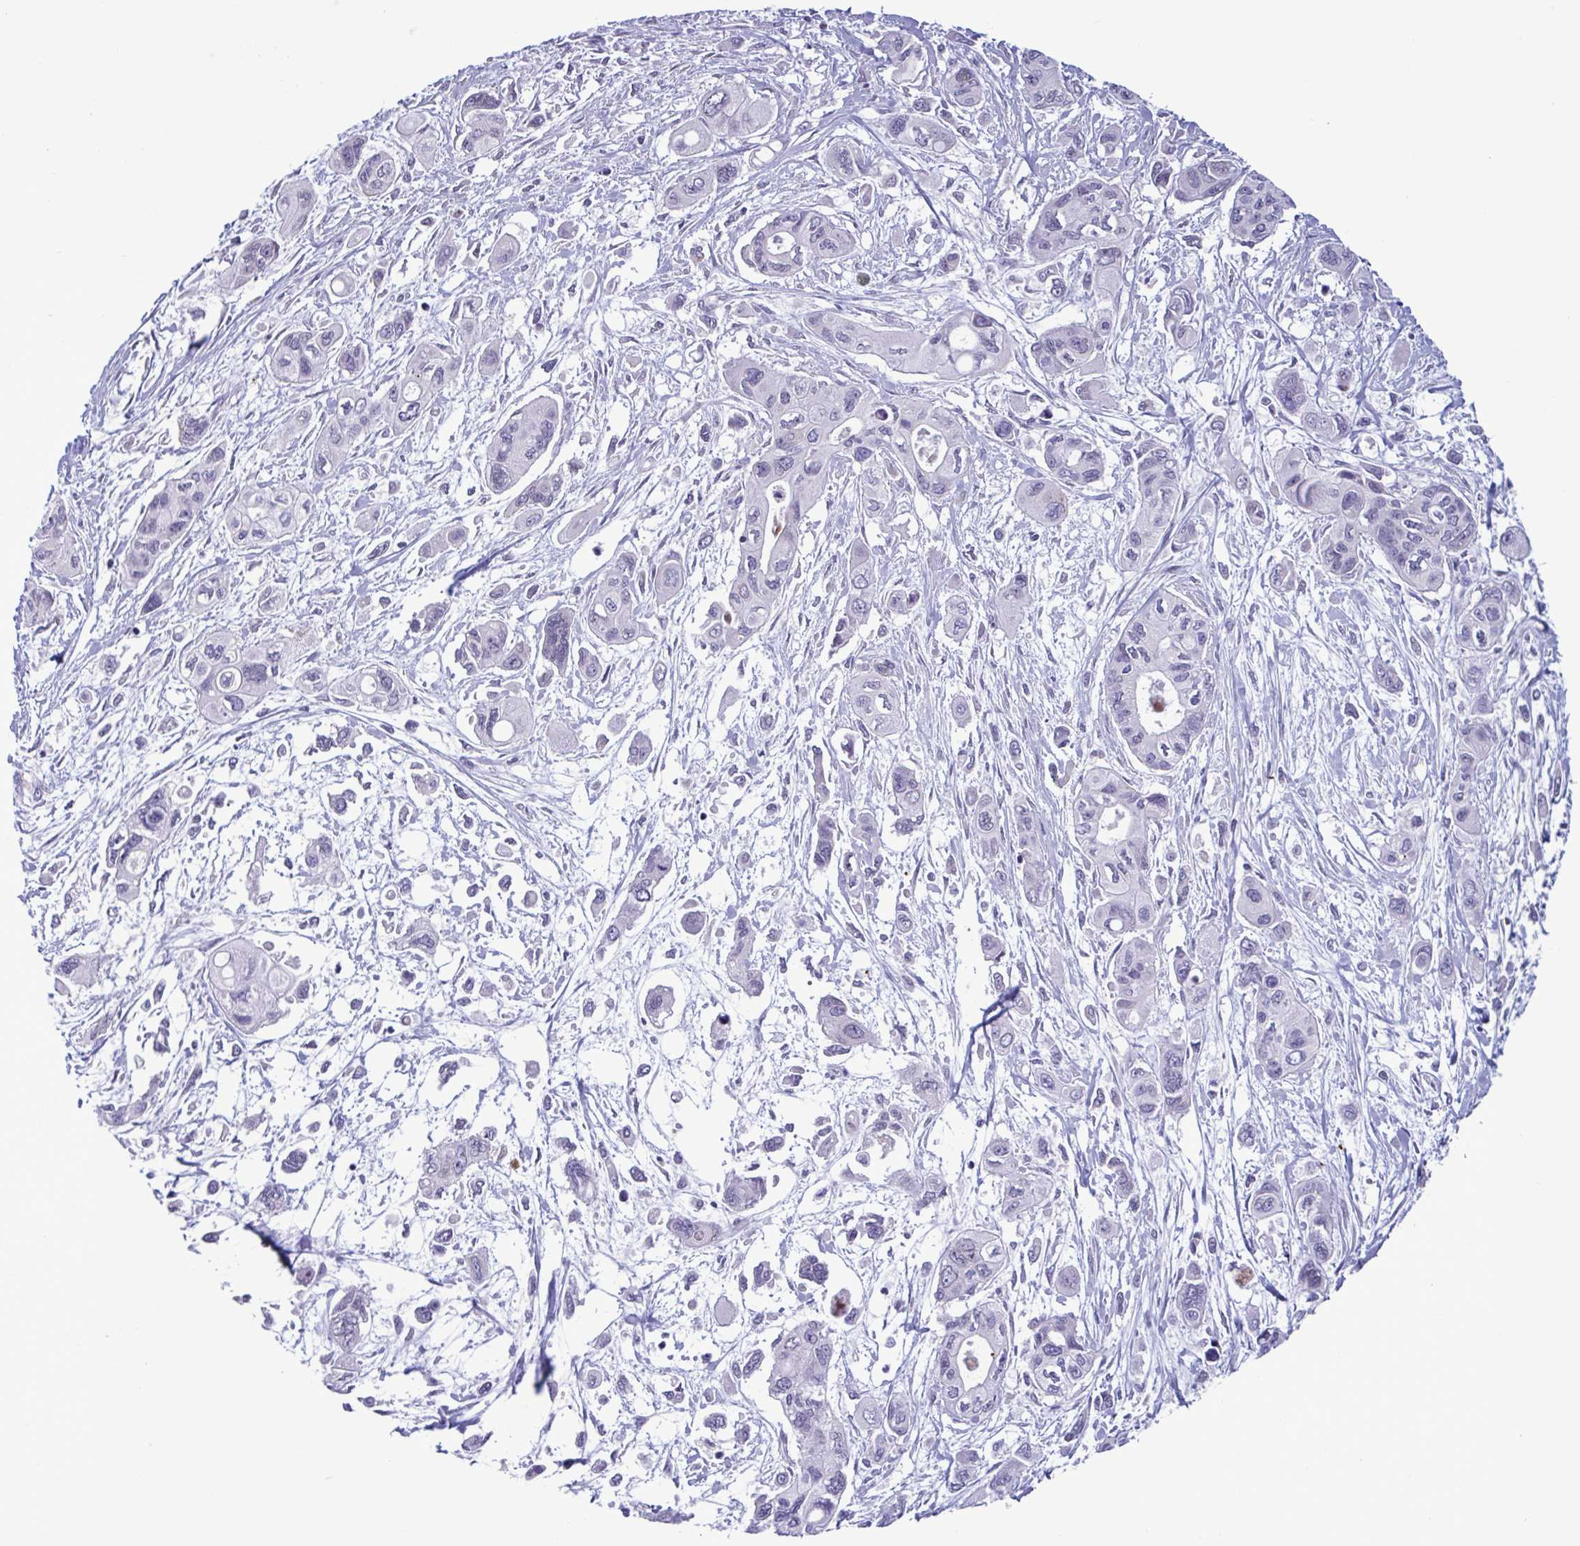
{"staining": {"intensity": "negative", "quantity": "none", "location": "none"}, "tissue": "pancreatic cancer", "cell_type": "Tumor cells", "image_type": "cancer", "snomed": [{"axis": "morphology", "description": "Adenocarcinoma, NOS"}, {"axis": "topography", "description": "Pancreas"}], "caption": "This is a micrograph of IHC staining of pancreatic adenocarcinoma, which shows no staining in tumor cells. Nuclei are stained in blue.", "gene": "DOCK11", "patient": {"sex": "female", "age": 47}}